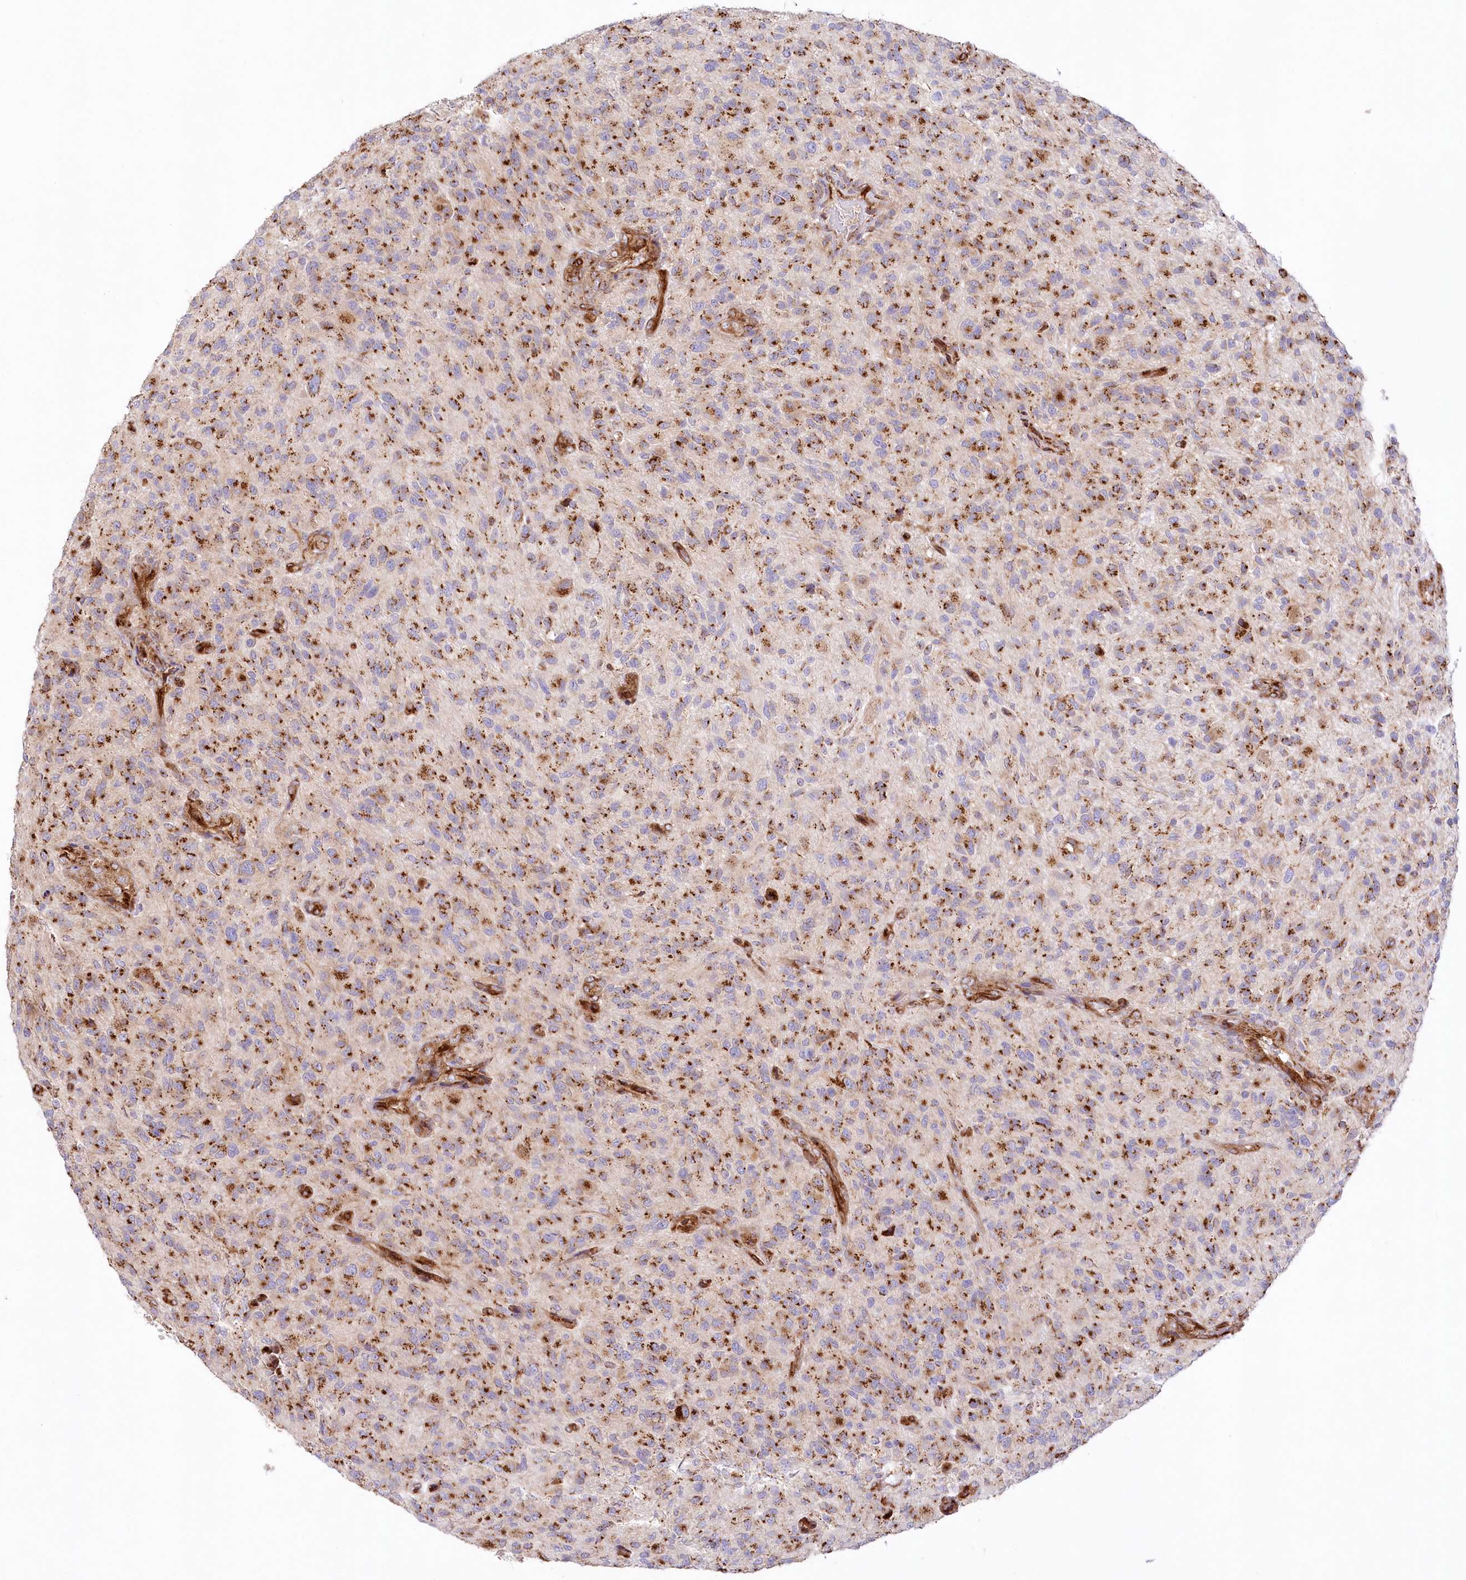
{"staining": {"intensity": "strong", "quantity": ">75%", "location": "cytoplasmic/membranous"}, "tissue": "glioma", "cell_type": "Tumor cells", "image_type": "cancer", "snomed": [{"axis": "morphology", "description": "Glioma, malignant, High grade"}, {"axis": "topography", "description": "Brain"}], "caption": "Glioma stained with a protein marker displays strong staining in tumor cells.", "gene": "ABRAXAS2", "patient": {"sex": "male", "age": 47}}